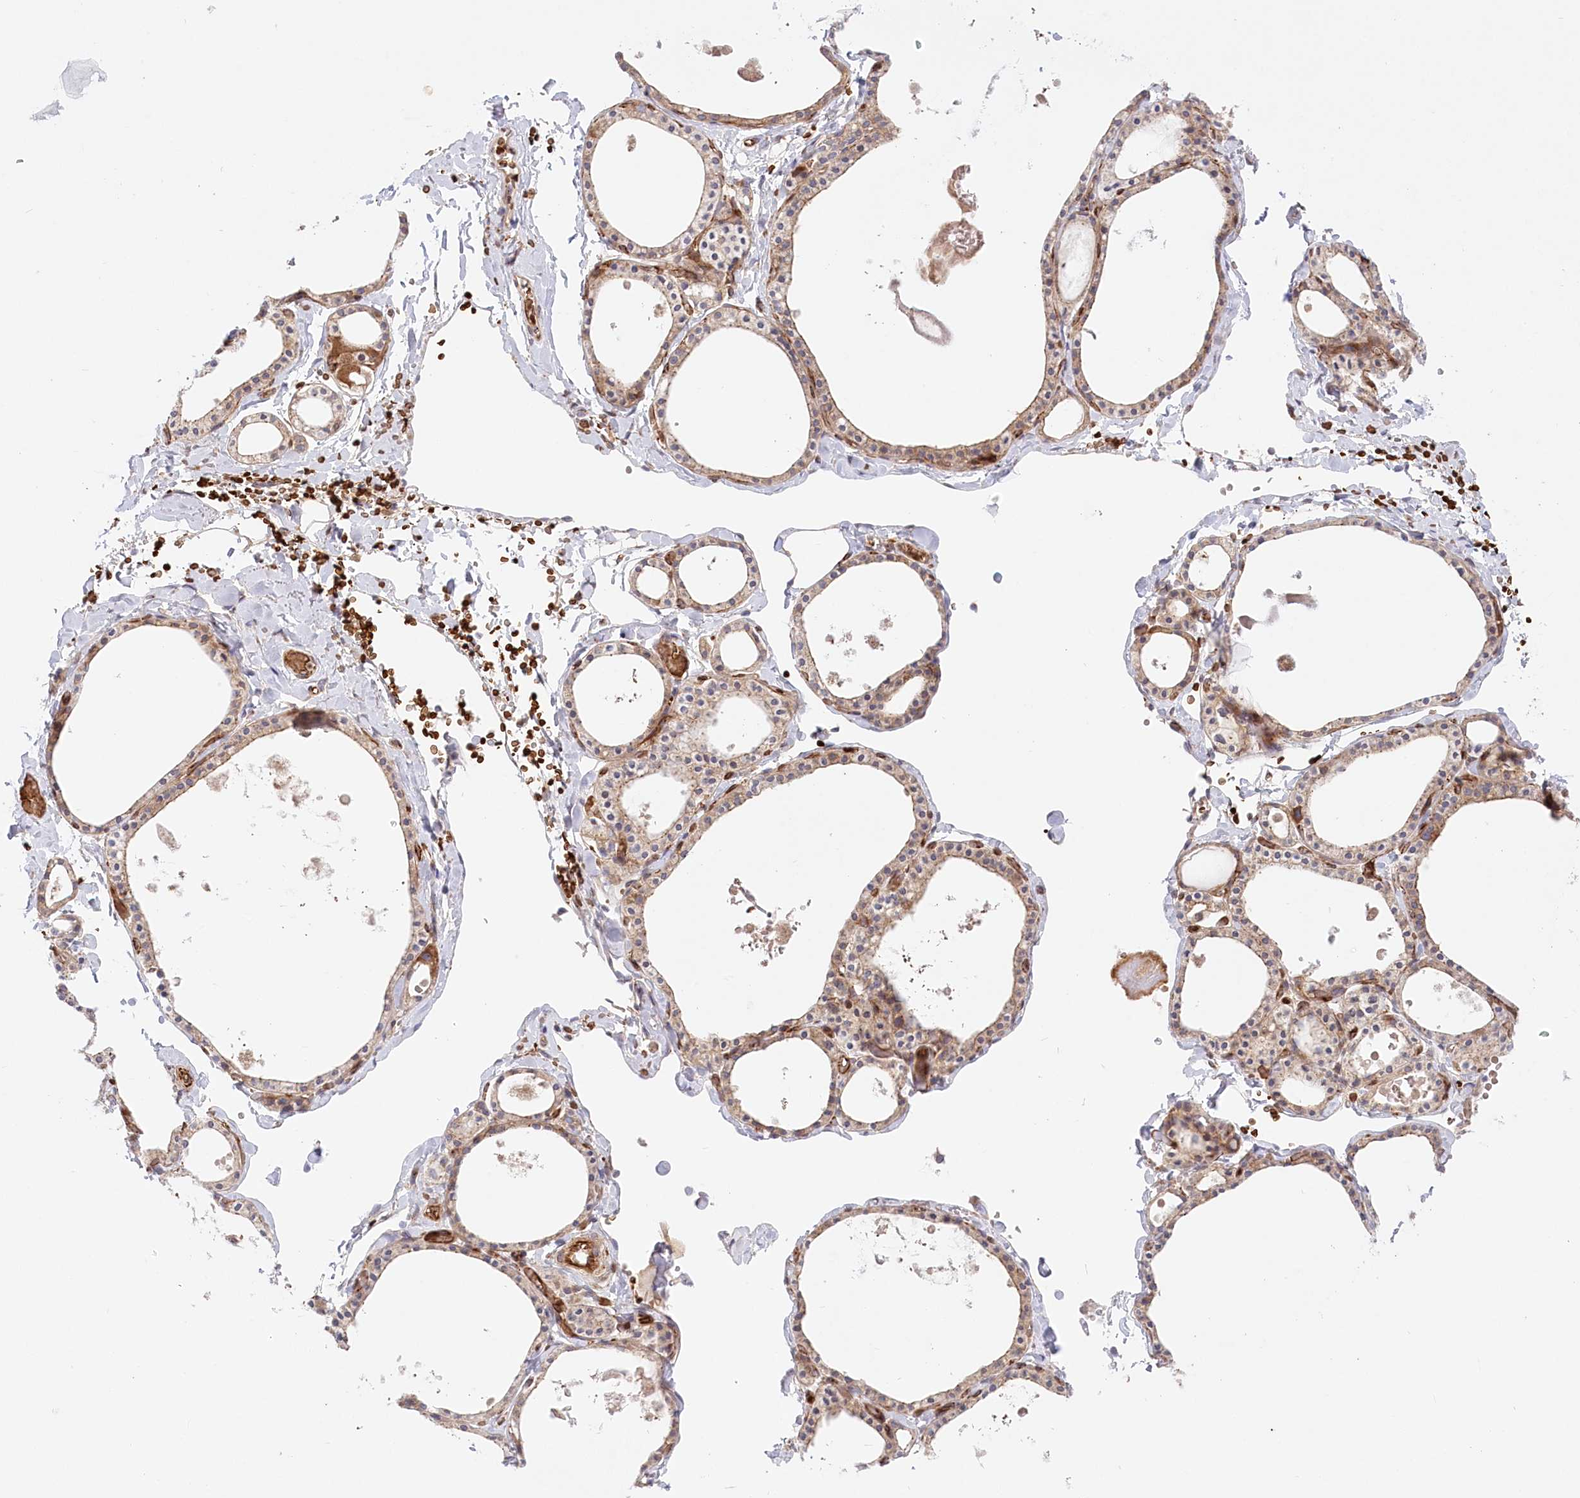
{"staining": {"intensity": "moderate", "quantity": ">75%", "location": "cytoplasmic/membranous"}, "tissue": "thyroid gland", "cell_type": "Glandular cells", "image_type": "normal", "snomed": [{"axis": "morphology", "description": "Normal tissue, NOS"}, {"axis": "topography", "description": "Thyroid gland"}], "caption": "Immunohistochemistry photomicrograph of benign thyroid gland: human thyroid gland stained using immunohistochemistry exhibits medium levels of moderate protein expression localized specifically in the cytoplasmic/membranous of glandular cells, appearing as a cytoplasmic/membranous brown color.", "gene": "COMMD3", "patient": {"sex": "male", "age": 56}}